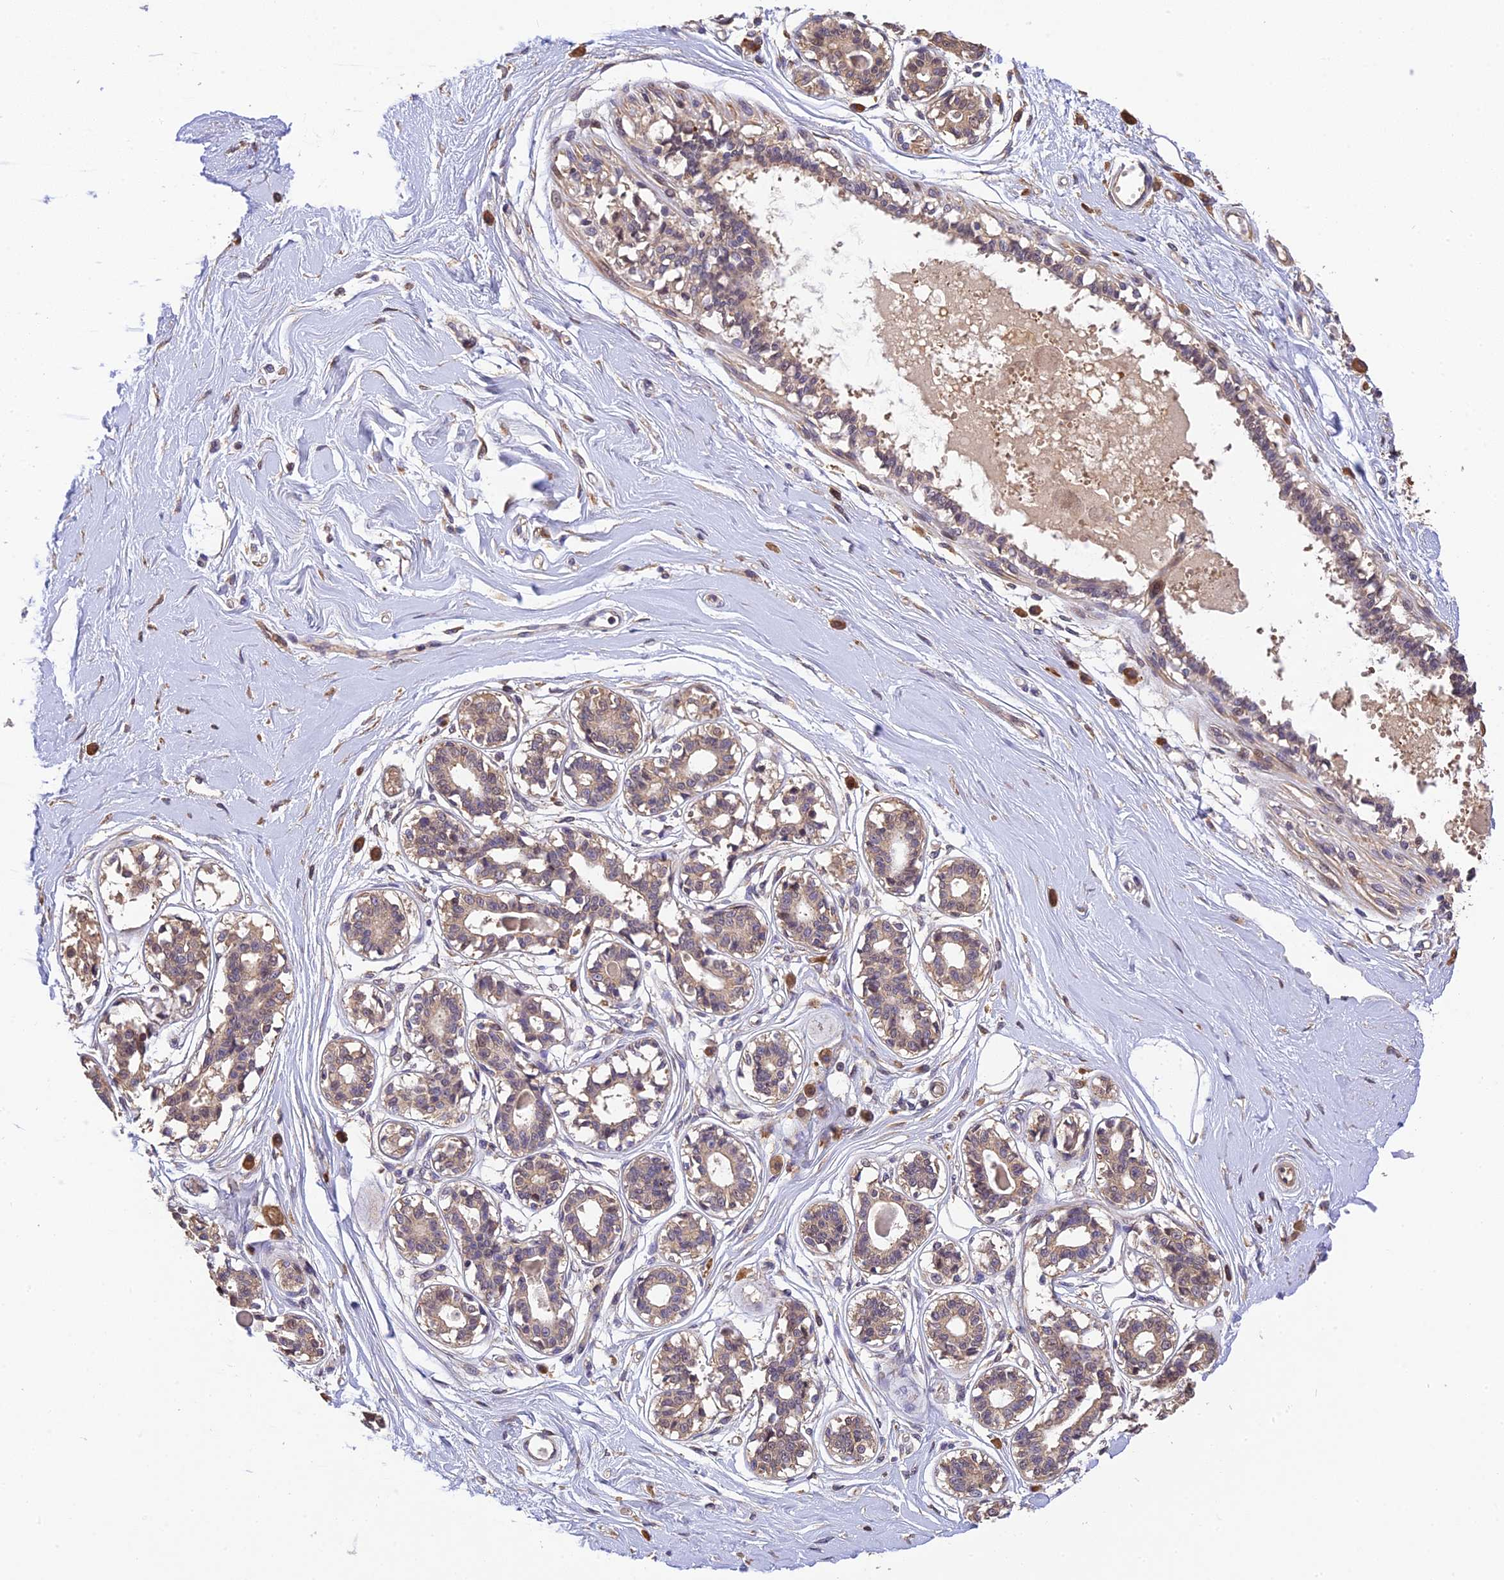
{"staining": {"intensity": "weak", "quantity": "25%-75%", "location": "cytoplasmic/membranous"}, "tissue": "breast", "cell_type": "Adipocytes", "image_type": "normal", "snomed": [{"axis": "morphology", "description": "Normal tissue, NOS"}, {"axis": "topography", "description": "Breast"}], "caption": "IHC image of benign human breast stained for a protein (brown), which shows low levels of weak cytoplasmic/membranous expression in approximately 25%-75% of adipocytes.", "gene": "DENND5B", "patient": {"sex": "female", "age": 45}}